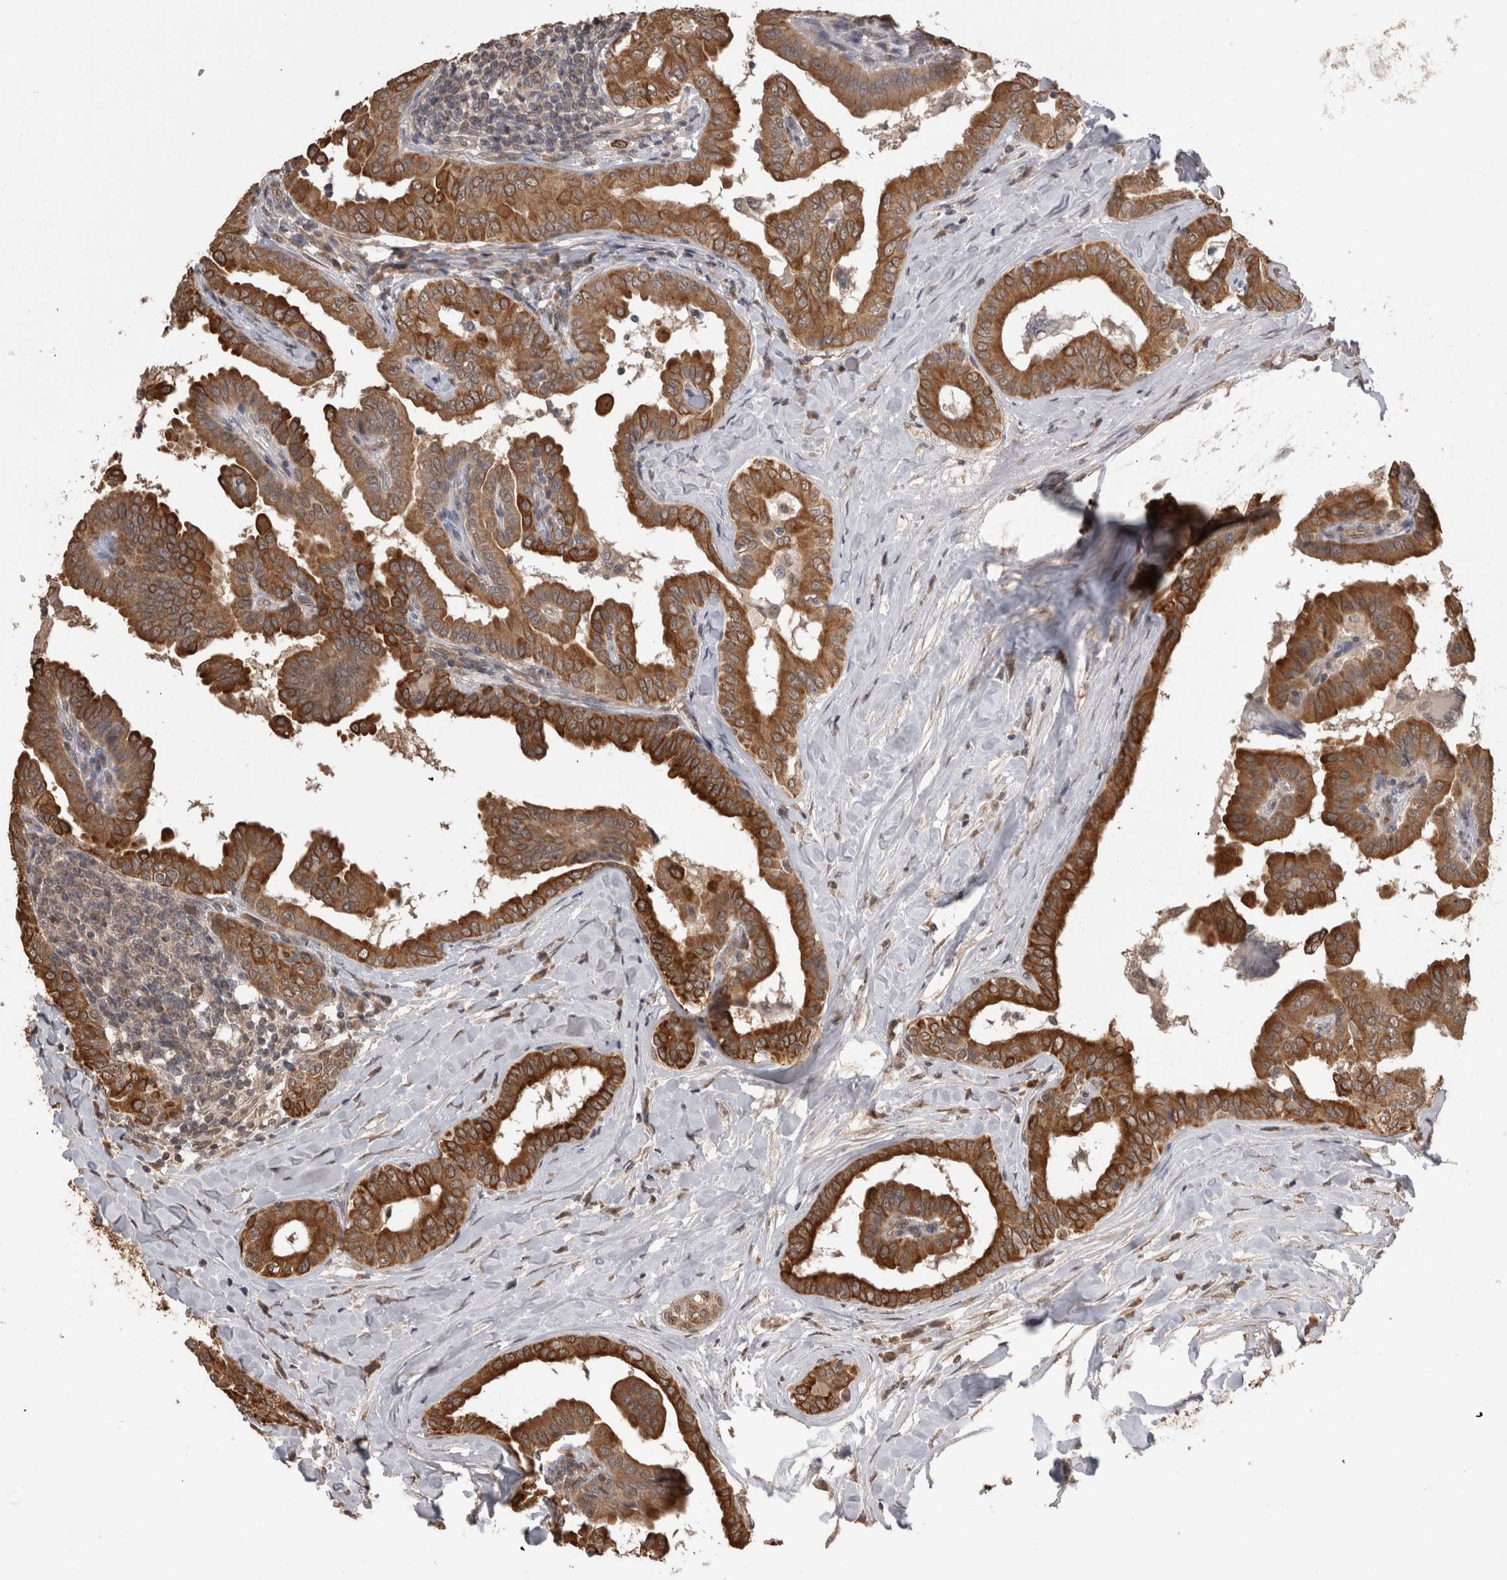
{"staining": {"intensity": "strong", "quantity": ">75%", "location": "cytoplasmic/membranous"}, "tissue": "thyroid cancer", "cell_type": "Tumor cells", "image_type": "cancer", "snomed": [{"axis": "morphology", "description": "Papillary adenocarcinoma, NOS"}, {"axis": "topography", "description": "Thyroid gland"}], "caption": "This micrograph displays thyroid cancer (papillary adenocarcinoma) stained with immunohistochemistry to label a protein in brown. The cytoplasmic/membranous of tumor cells show strong positivity for the protein. Nuclei are counter-stained blue.", "gene": "PAK4", "patient": {"sex": "male", "age": 33}}